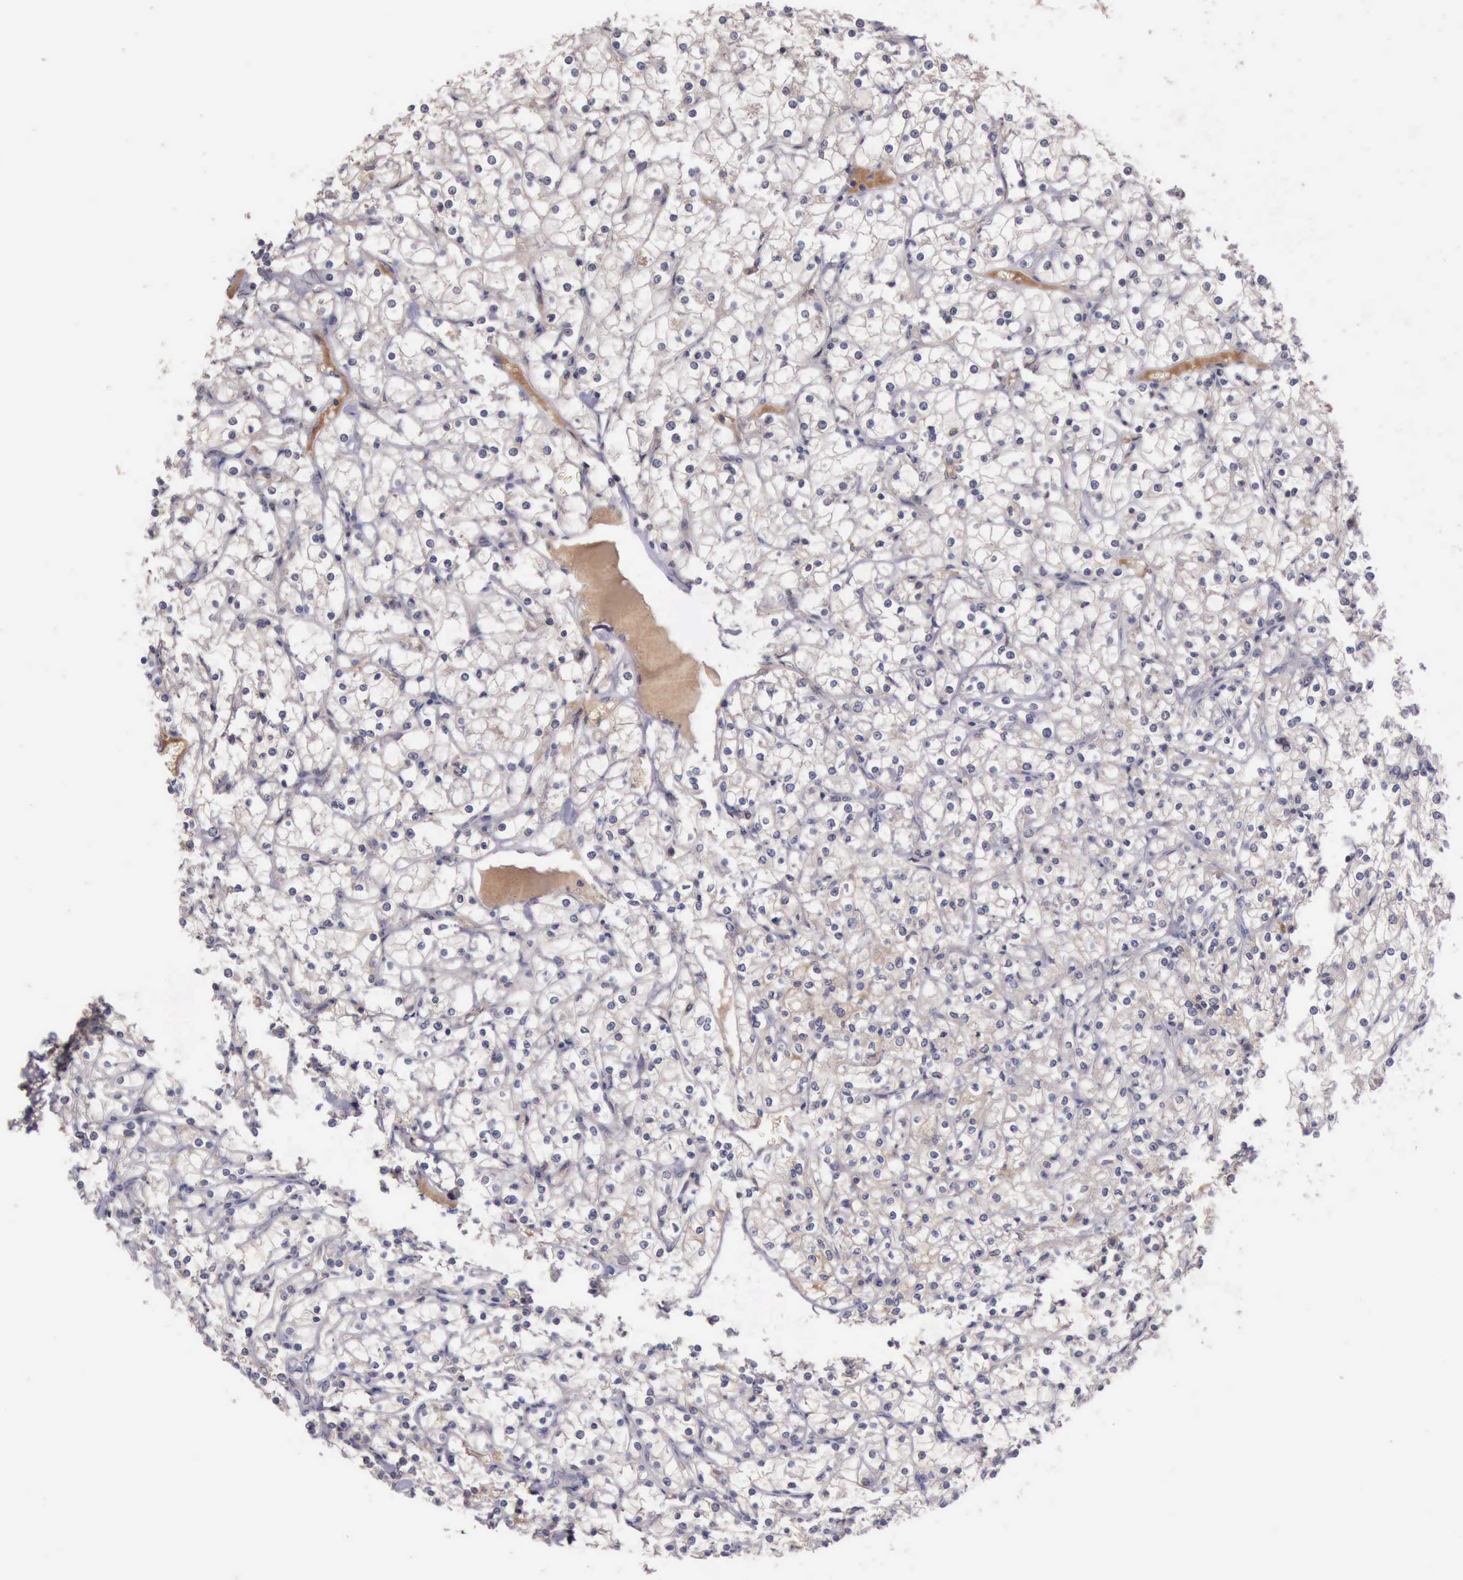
{"staining": {"intensity": "negative", "quantity": "none", "location": "none"}, "tissue": "renal cancer", "cell_type": "Tumor cells", "image_type": "cancer", "snomed": [{"axis": "morphology", "description": "Adenocarcinoma, NOS"}, {"axis": "topography", "description": "Kidney"}], "caption": "A histopathology image of renal cancer stained for a protein displays no brown staining in tumor cells.", "gene": "RAB39B", "patient": {"sex": "female", "age": 73}}